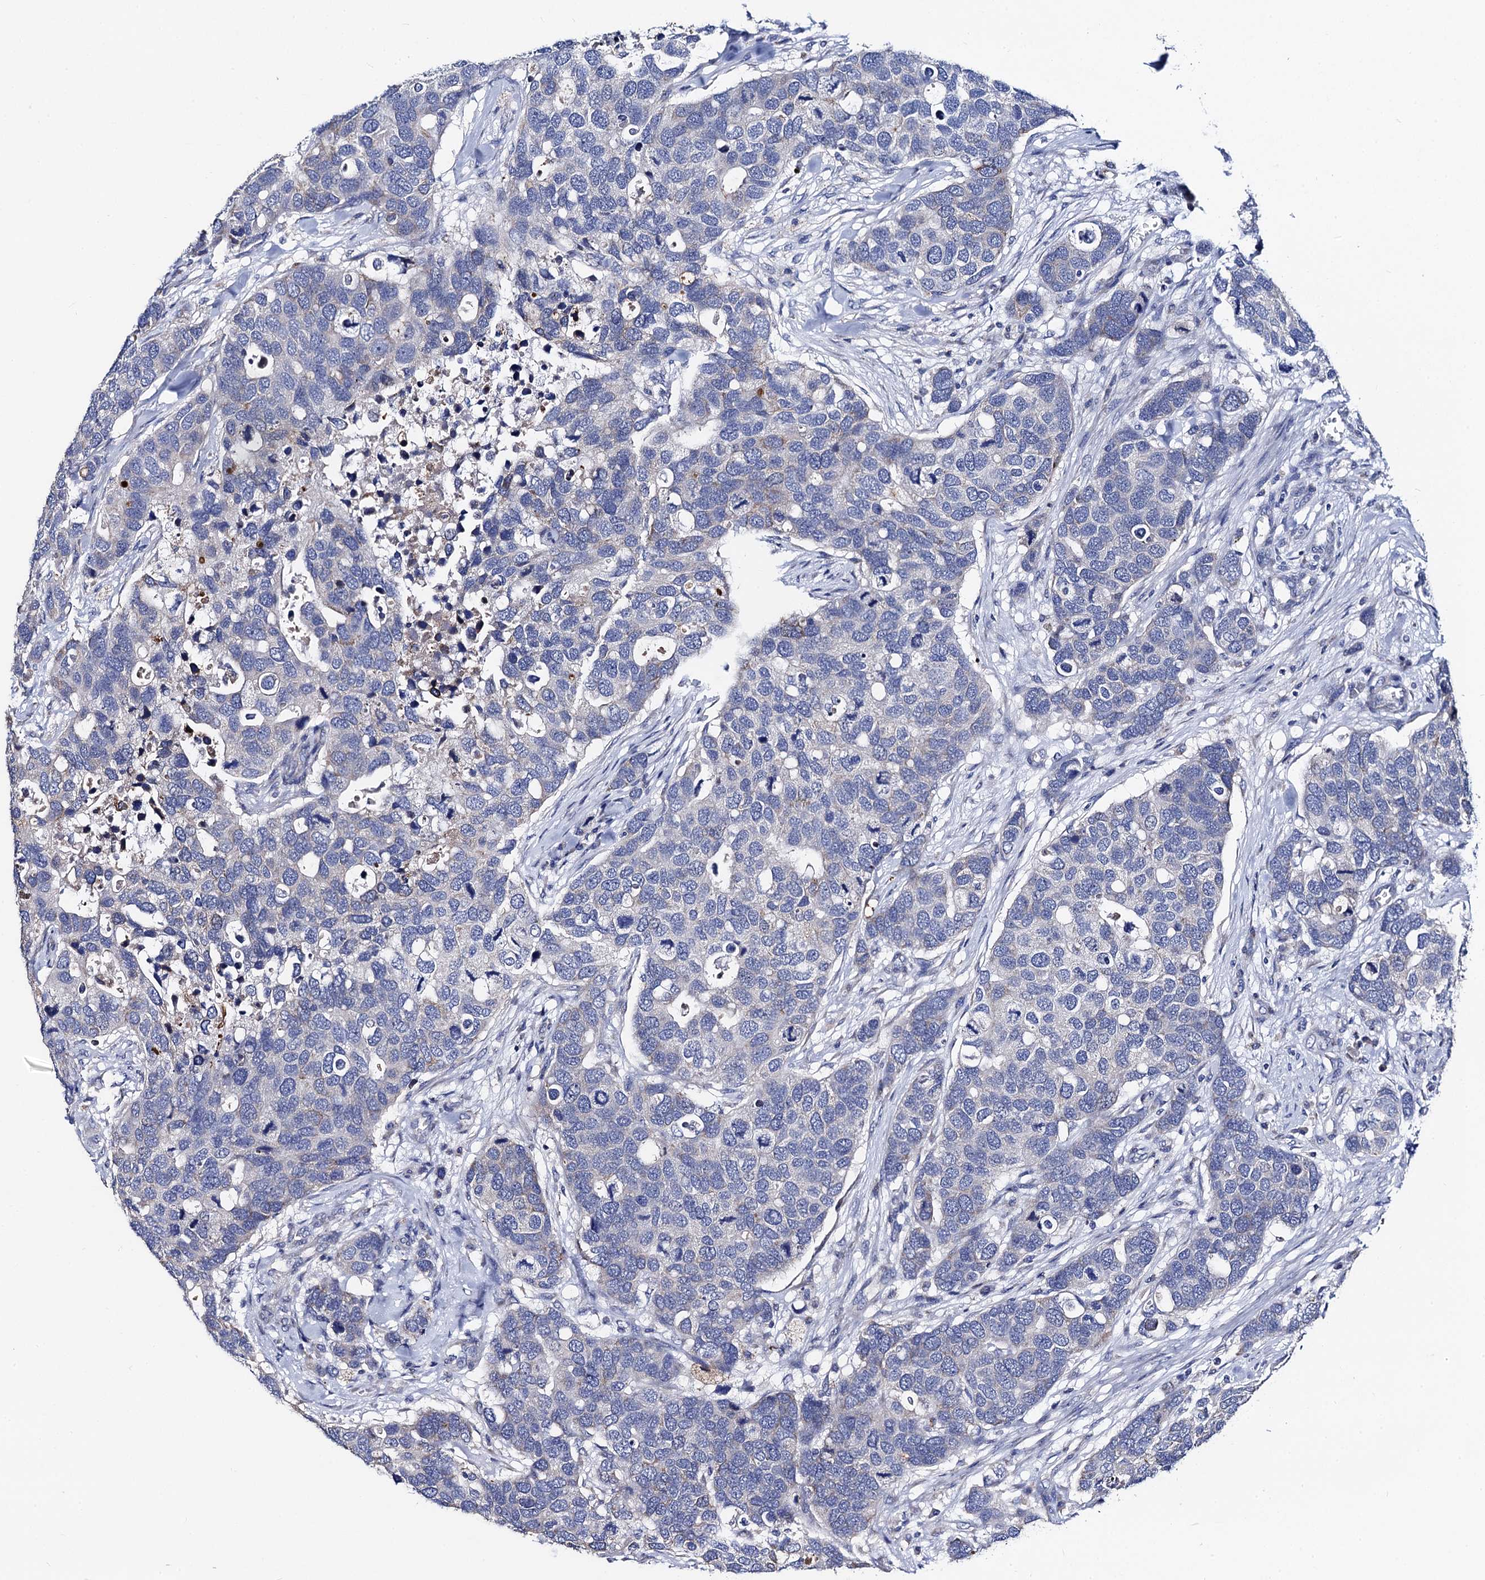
{"staining": {"intensity": "negative", "quantity": "none", "location": "none"}, "tissue": "breast cancer", "cell_type": "Tumor cells", "image_type": "cancer", "snomed": [{"axis": "morphology", "description": "Duct carcinoma"}, {"axis": "topography", "description": "Breast"}], "caption": "Immunohistochemical staining of human breast cancer exhibits no significant staining in tumor cells.", "gene": "FREM3", "patient": {"sex": "female", "age": 83}}